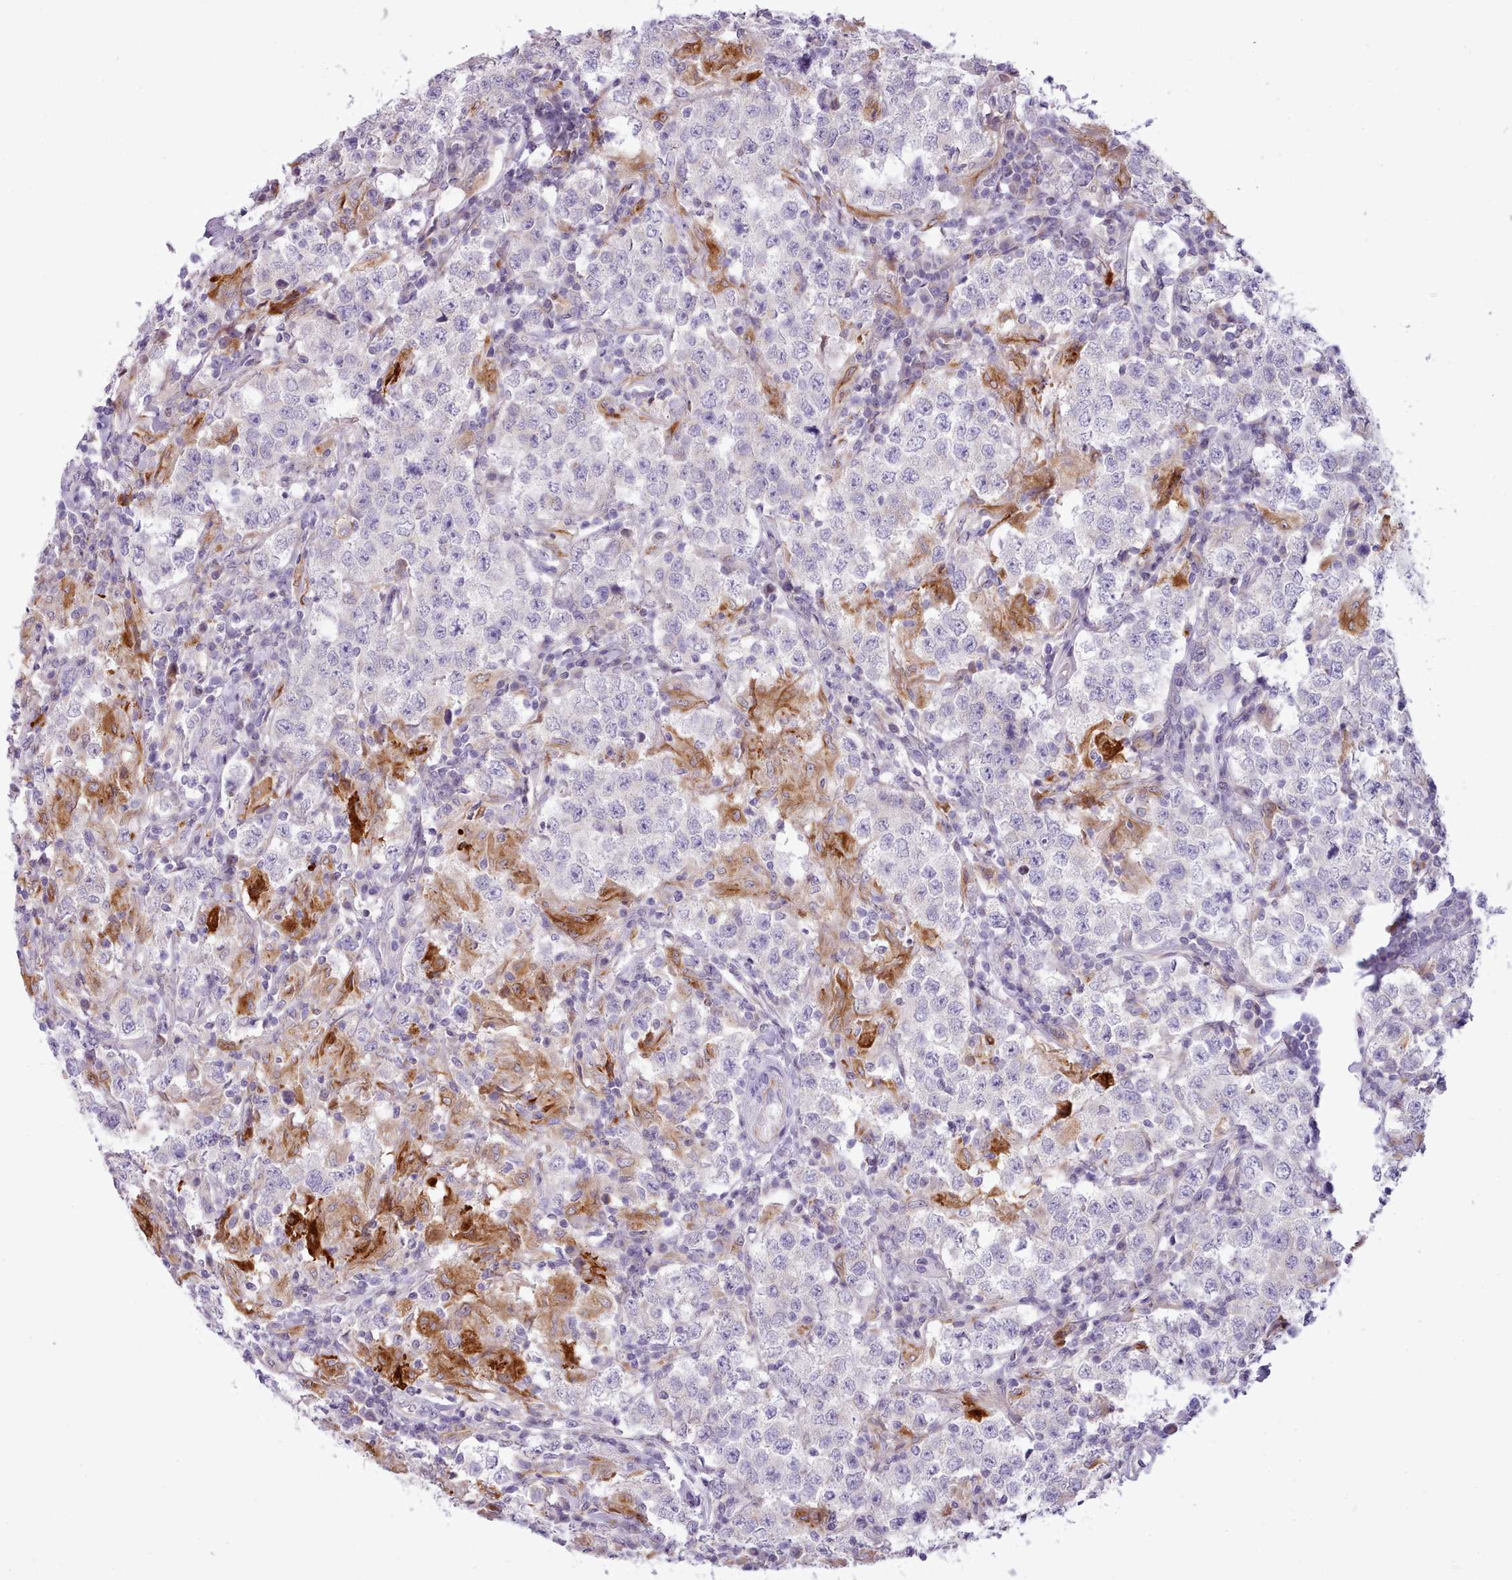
{"staining": {"intensity": "negative", "quantity": "none", "location": "none"}, "tissue": "testis cancer", "cell_type": "Tumor cells", "image_type": "cancer", "snomed": [{"axis": "morphology", "description": "Seminoma, NOS"}, {"axis": "morphology", "description": "Carcinoma, Embryonal, NOS"}, {"axis": "topography", "description": "Testis"}], "caption": "Tumor cells show no significant expression in testis cancer (seminoma).", "gene": "CYP2A13", "patient": {"sex": "male", "age": 41}}